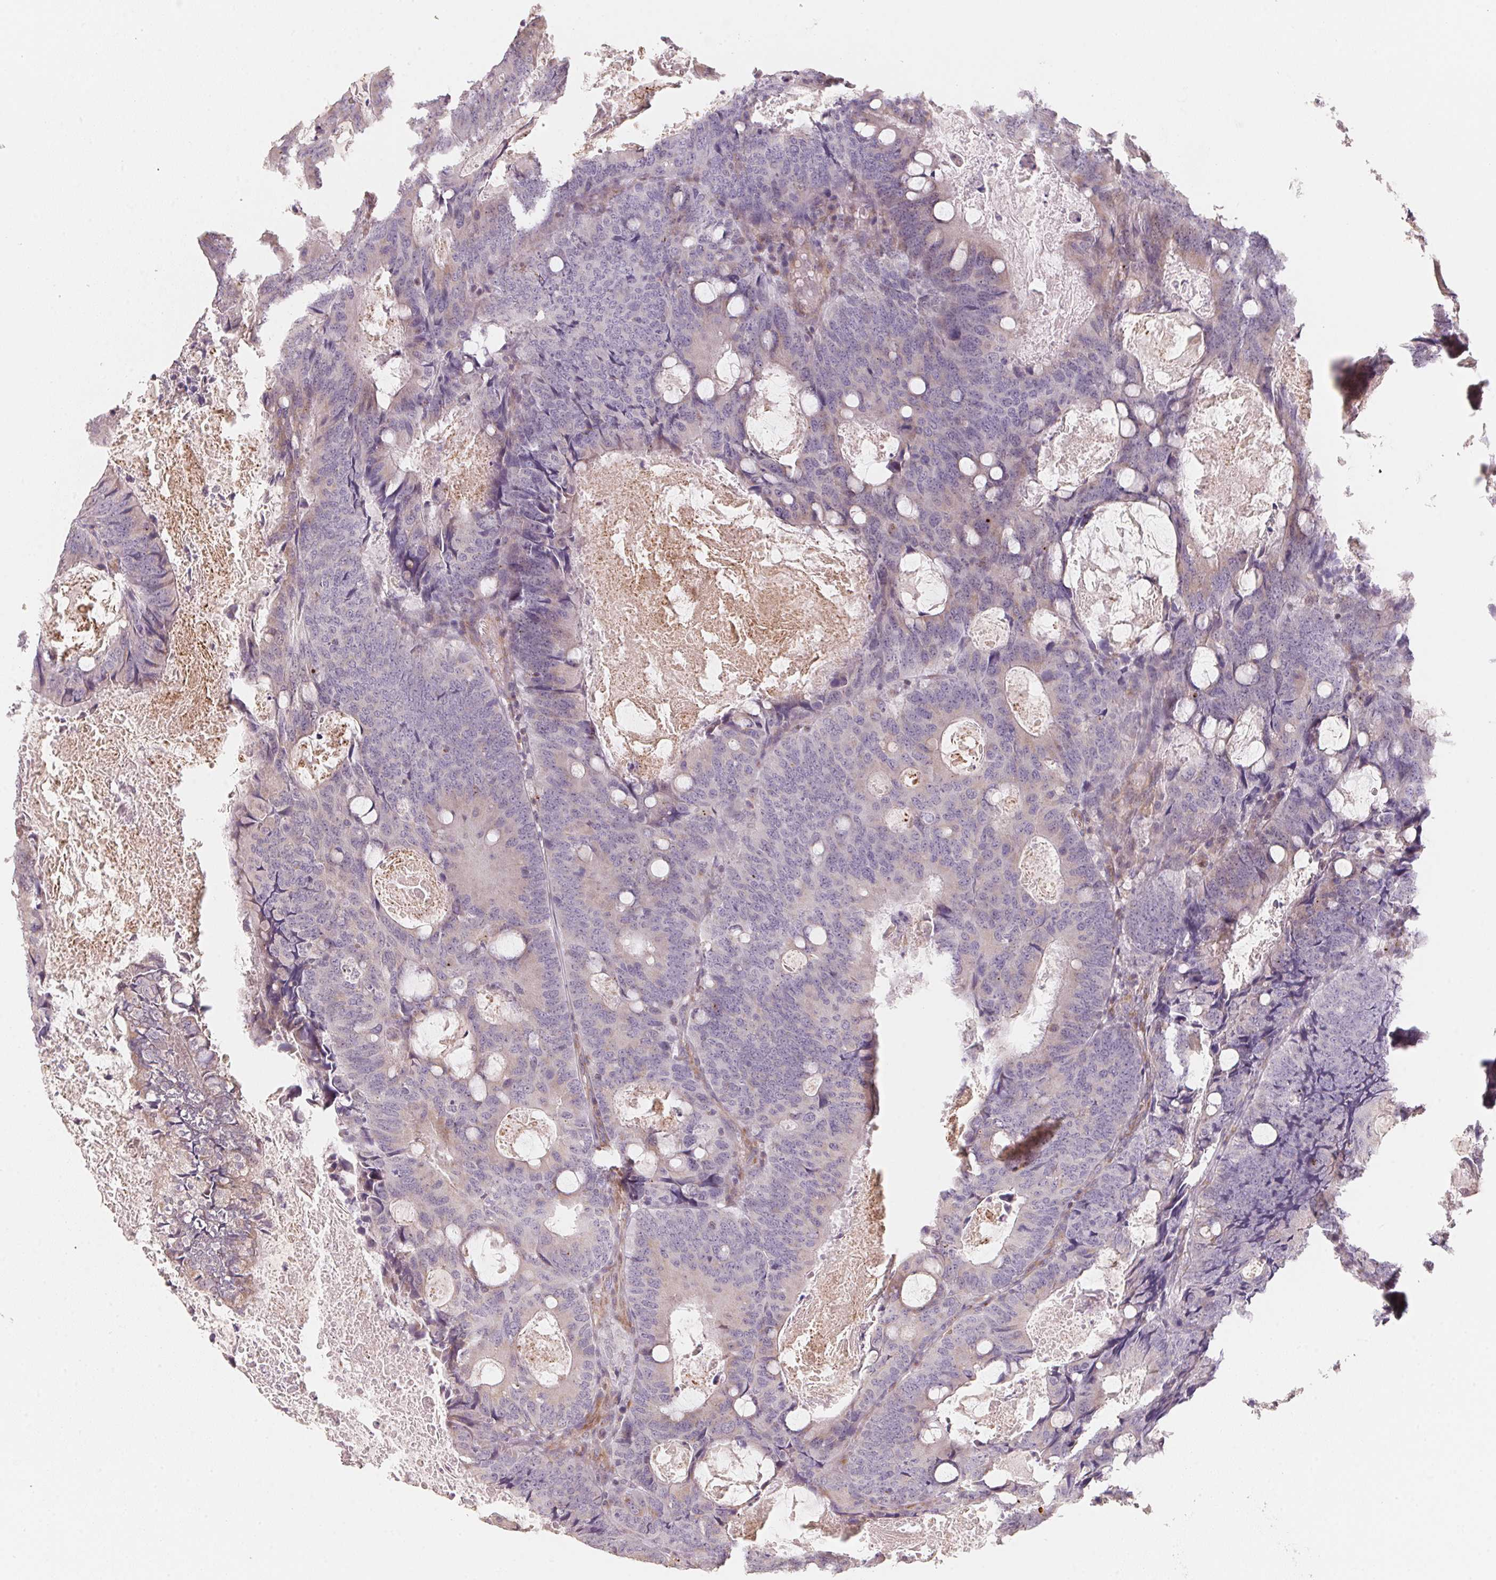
{"staining": {"intensity": "weak", "quantity": "<25%", "location": "cytoplasmic/membranous"}, "tissue": "colorectal cancer", "cell_type": "Tumor cells", "image_type": "cancer", "snomed": [{"axis": "morphology", "description": "Adenocarcinoma, NOS"}, {"axis": "topography", "description": "Colon"}], "caption": "Immunohistochemistry micrograph of neoplastic tissue: human colorectal adenocarcinoma stained with DAB shows no significant protein positivity in tumor cells. The staining was performed using DAB to visualize the protein expression in brown, while the nuclei were stained in blue with hematoxylin (Magnification: 20x).", "gene": "TSPAN12", "patient": {"sex": "male", "age": 67}}